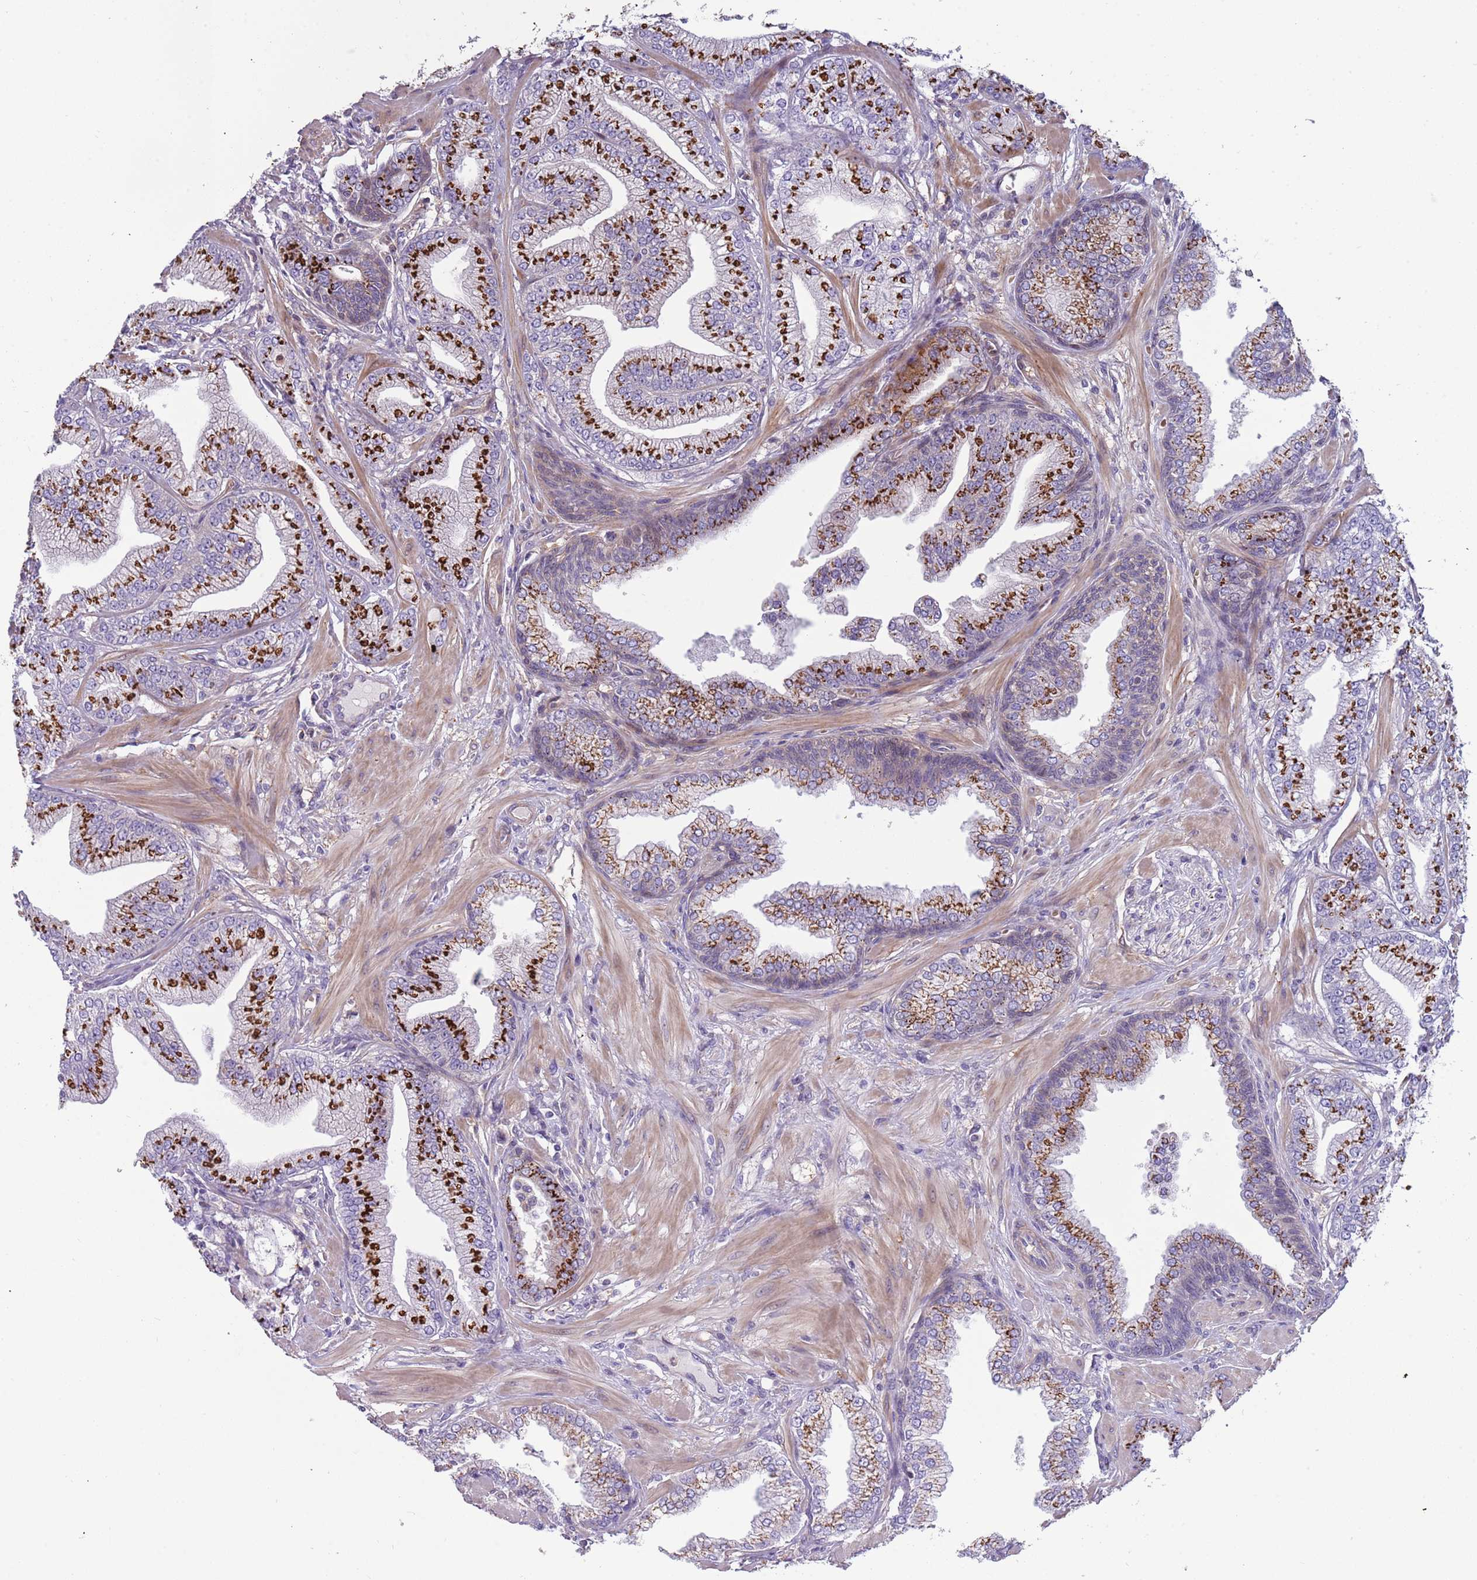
{"staining": {"intensity": "strong", "quantity": ">75%", "location": "cytoplasmic/membranous"}, "tissue": "prostate cancer", "cell_type": "Tumor cells", "image_type": "cancer", "snomed": [{"axis": "morphology", "description": "Adenocarcinoma, Low grade"}, {"axis": "topography", "description": "Prostate"}], "caption": "Protein staining exhibits strong cytoplasmic/membranous positivity in about >75% of tumor cells in prostate cancer (low-grade adenocarcinoma). (Brightfield microscopy of DAB IHC at high magnification).", "gene": "ITGB6", "patient": {"sex": "male", "age": 55}}